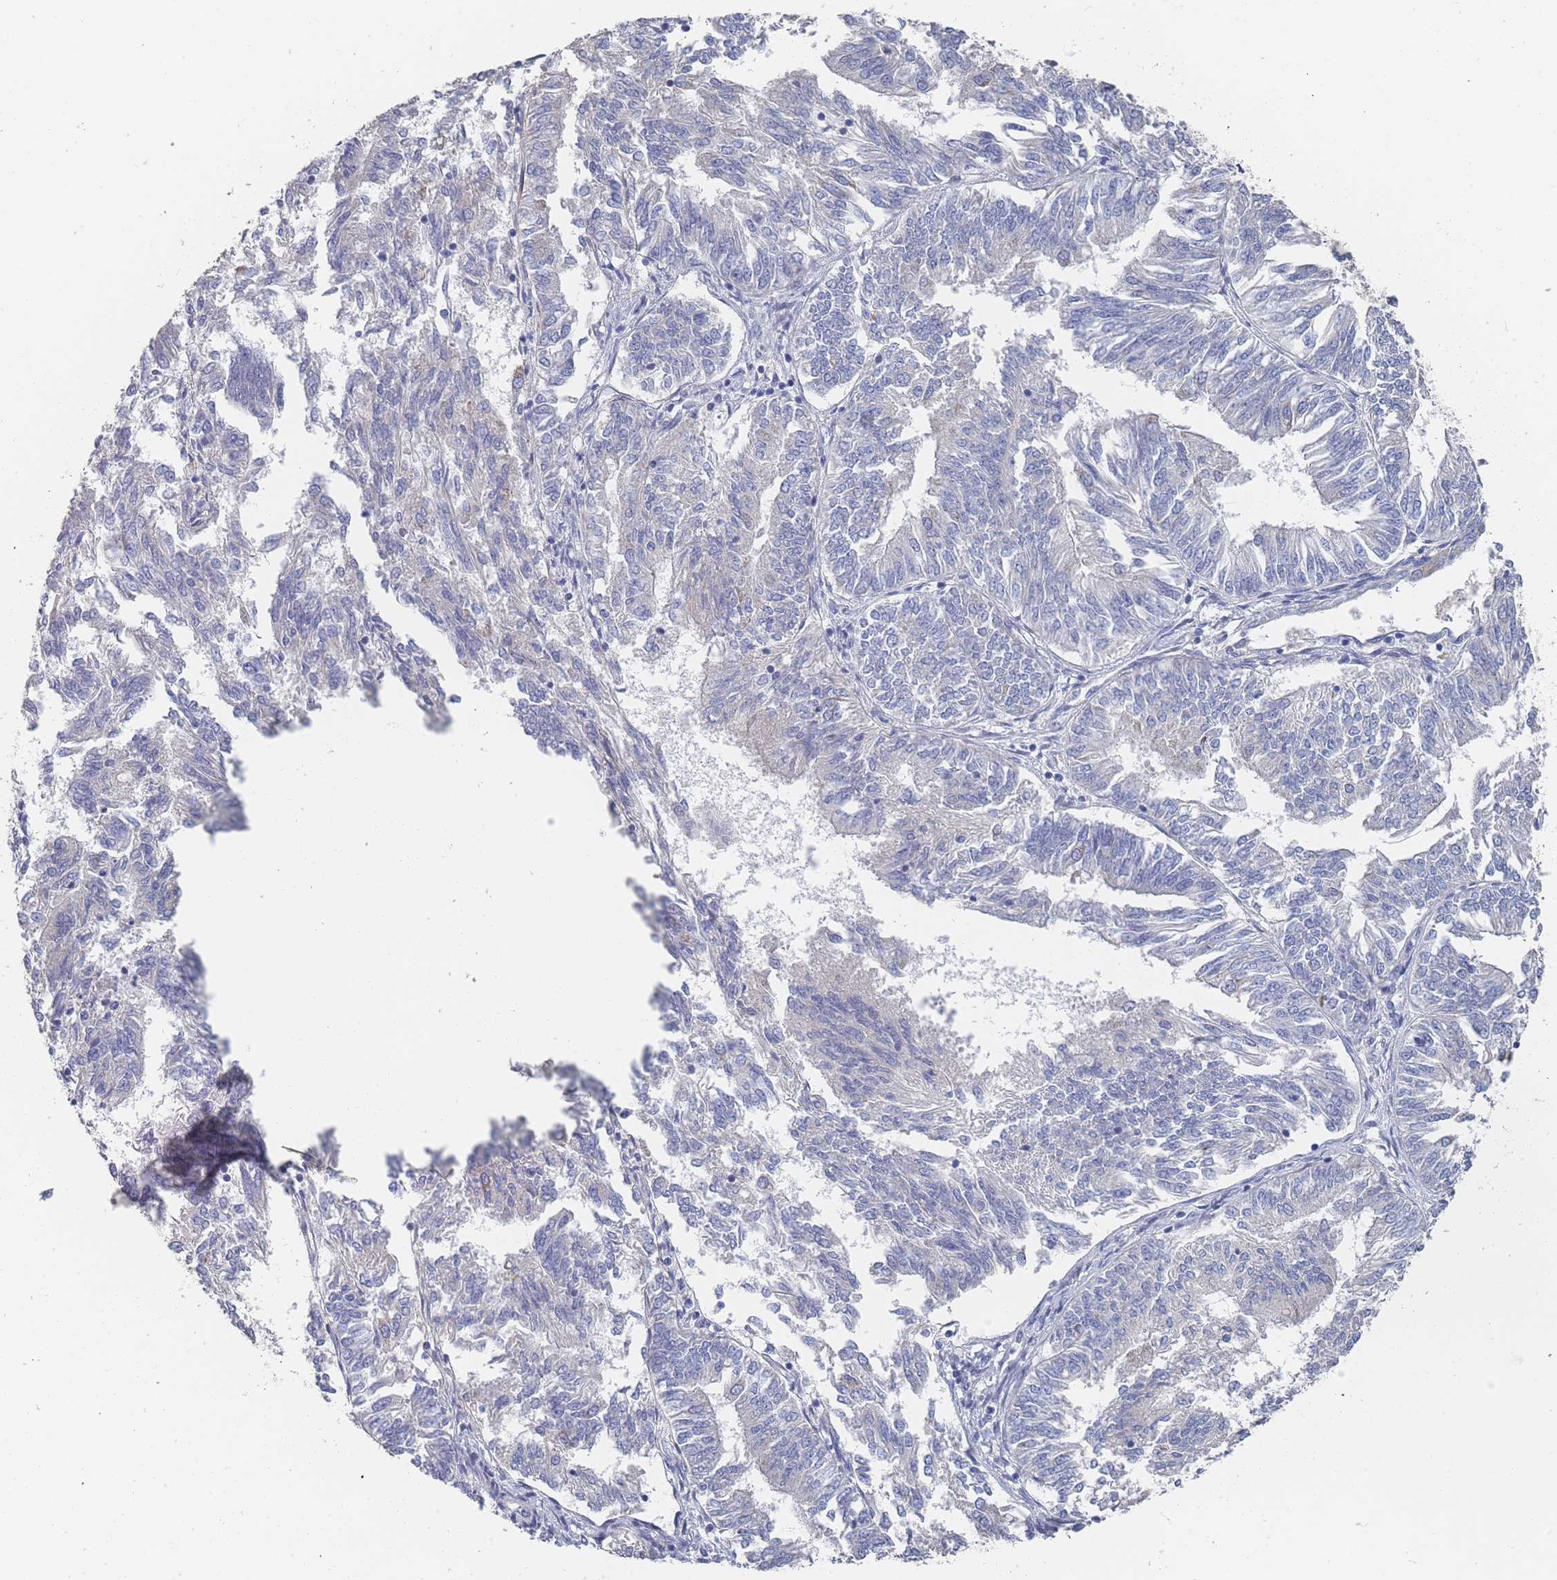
{"staining": {"intensity": "negative", "quantity": "none", "location": "none"}, "tissue": "endometrial cancer", "cell_type": "Tumor cells", "image_type": "cancer", "snomed": [{"axis": "morphology", "description": "Adenocarcinoma, NOS"}, {"axis": "topography", "description": "Endometrium"}], "caption": "A high-resolution histopathology image shows immunohistochemistry staining of endometrial cancer, which reveals no significant positivity in tumor cells. (Immunohistochemistry (ihc), brightfield microscopy, high magnification).", "gene": "ACAD11", "patient": {"sex": "female", "age": 58}}